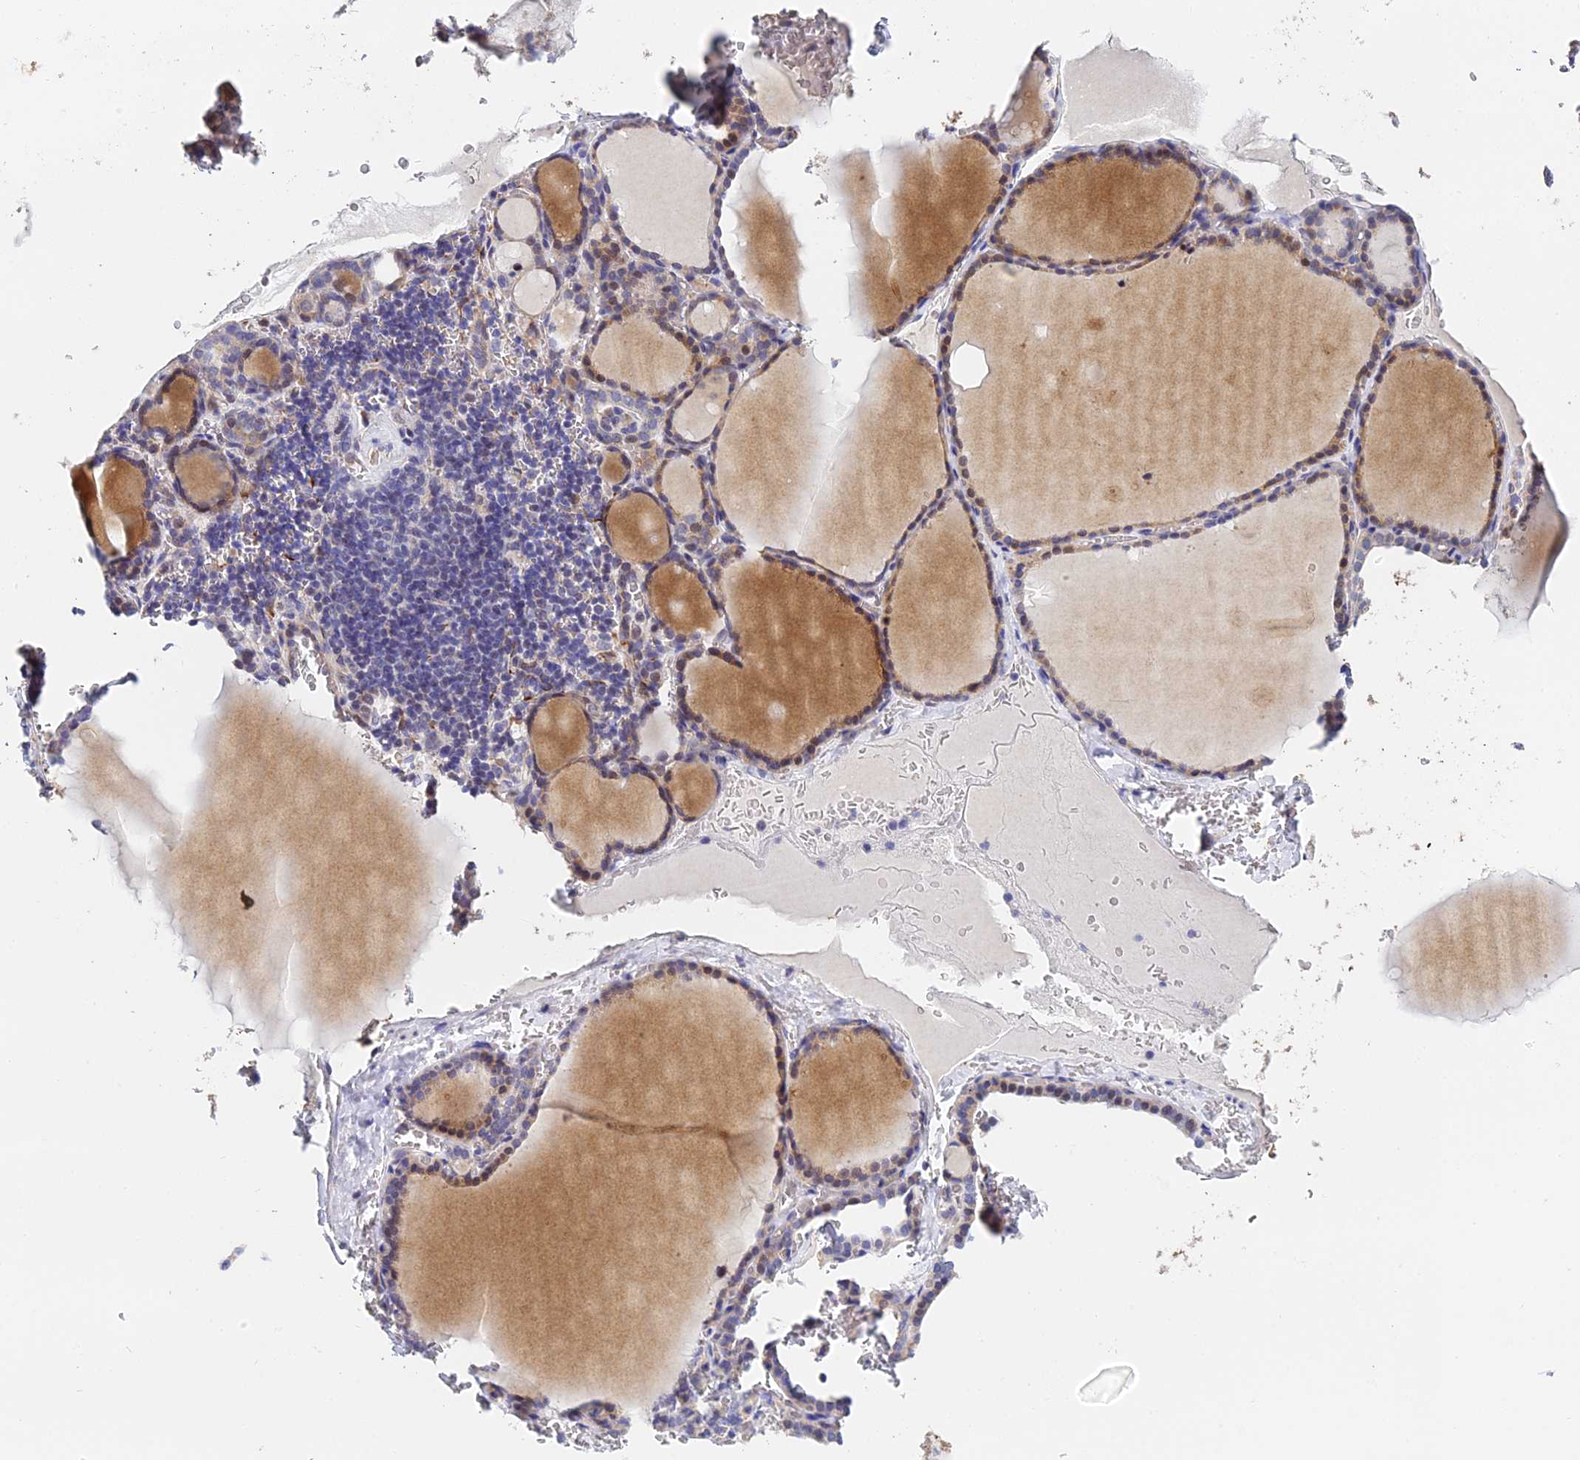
{"staining": {"intensity": "weak", "quantity": "25%-75%", "location": "cytoplasmic/membranous,nuclear"}, "tissue": "thyroid gland", "cell_type": "Glandular cells", "image_type": "normal", "snomed": [{"axis": "morphology", "description": "Normal tissue, NOS"}, {"axis": "topography", "description": "Thyroid gland"}], "caption": "Protein staining displays weak cytoplasmic/membranous,nuclear staining in approximately 25%-75% of glandular cells in benign thyroid gland. The staining was performed using DAB to visualize the protein expression in brown, while the nuclei were stained in blue with hematoxylin (Magnification: 20x).", "gene": "ENSG00000268674", "patient": {"sex": "female", "age": 39}}